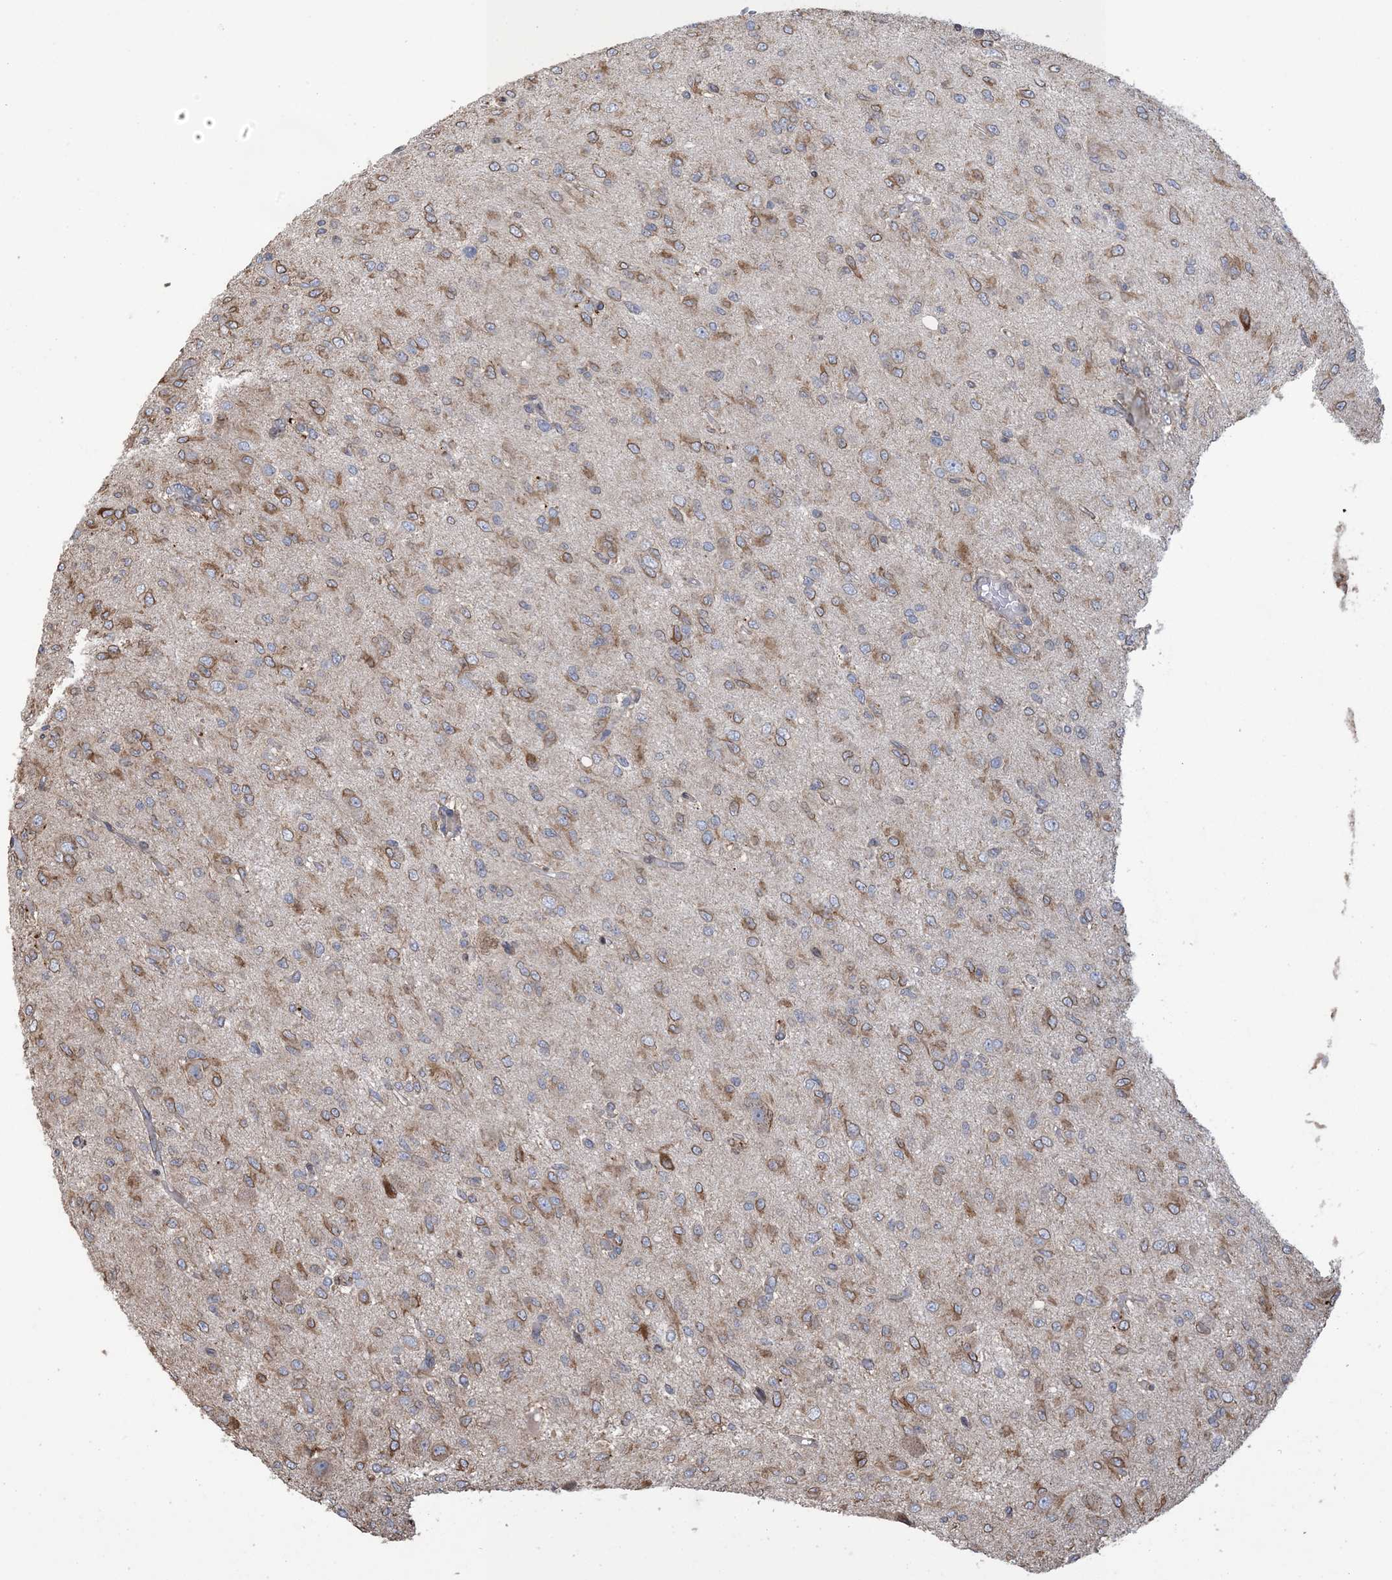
{"staining": {"intensity": "moderate", "quantity": "25%-75%", "location": "cytoplasmic/membranous"}, "tissue": "glioma", "cell_type": "Tumor cells", "image_type": "cancer", "snomed": [{"axis": "morphology", "description": "Glioma, malignant, High grade"}, {"axis": "topography", "description": "Brain"}], "caption": "Immunohistochemistry (IHC) (DAB) staining of human malignant high-grade glioma demonstrates moderate cytoplasmic/membranous protein positivity in approximately 25%-75% of tumor cells.", "gene": "SHANK1", "patient": {"sex": "female", "age": 59}}